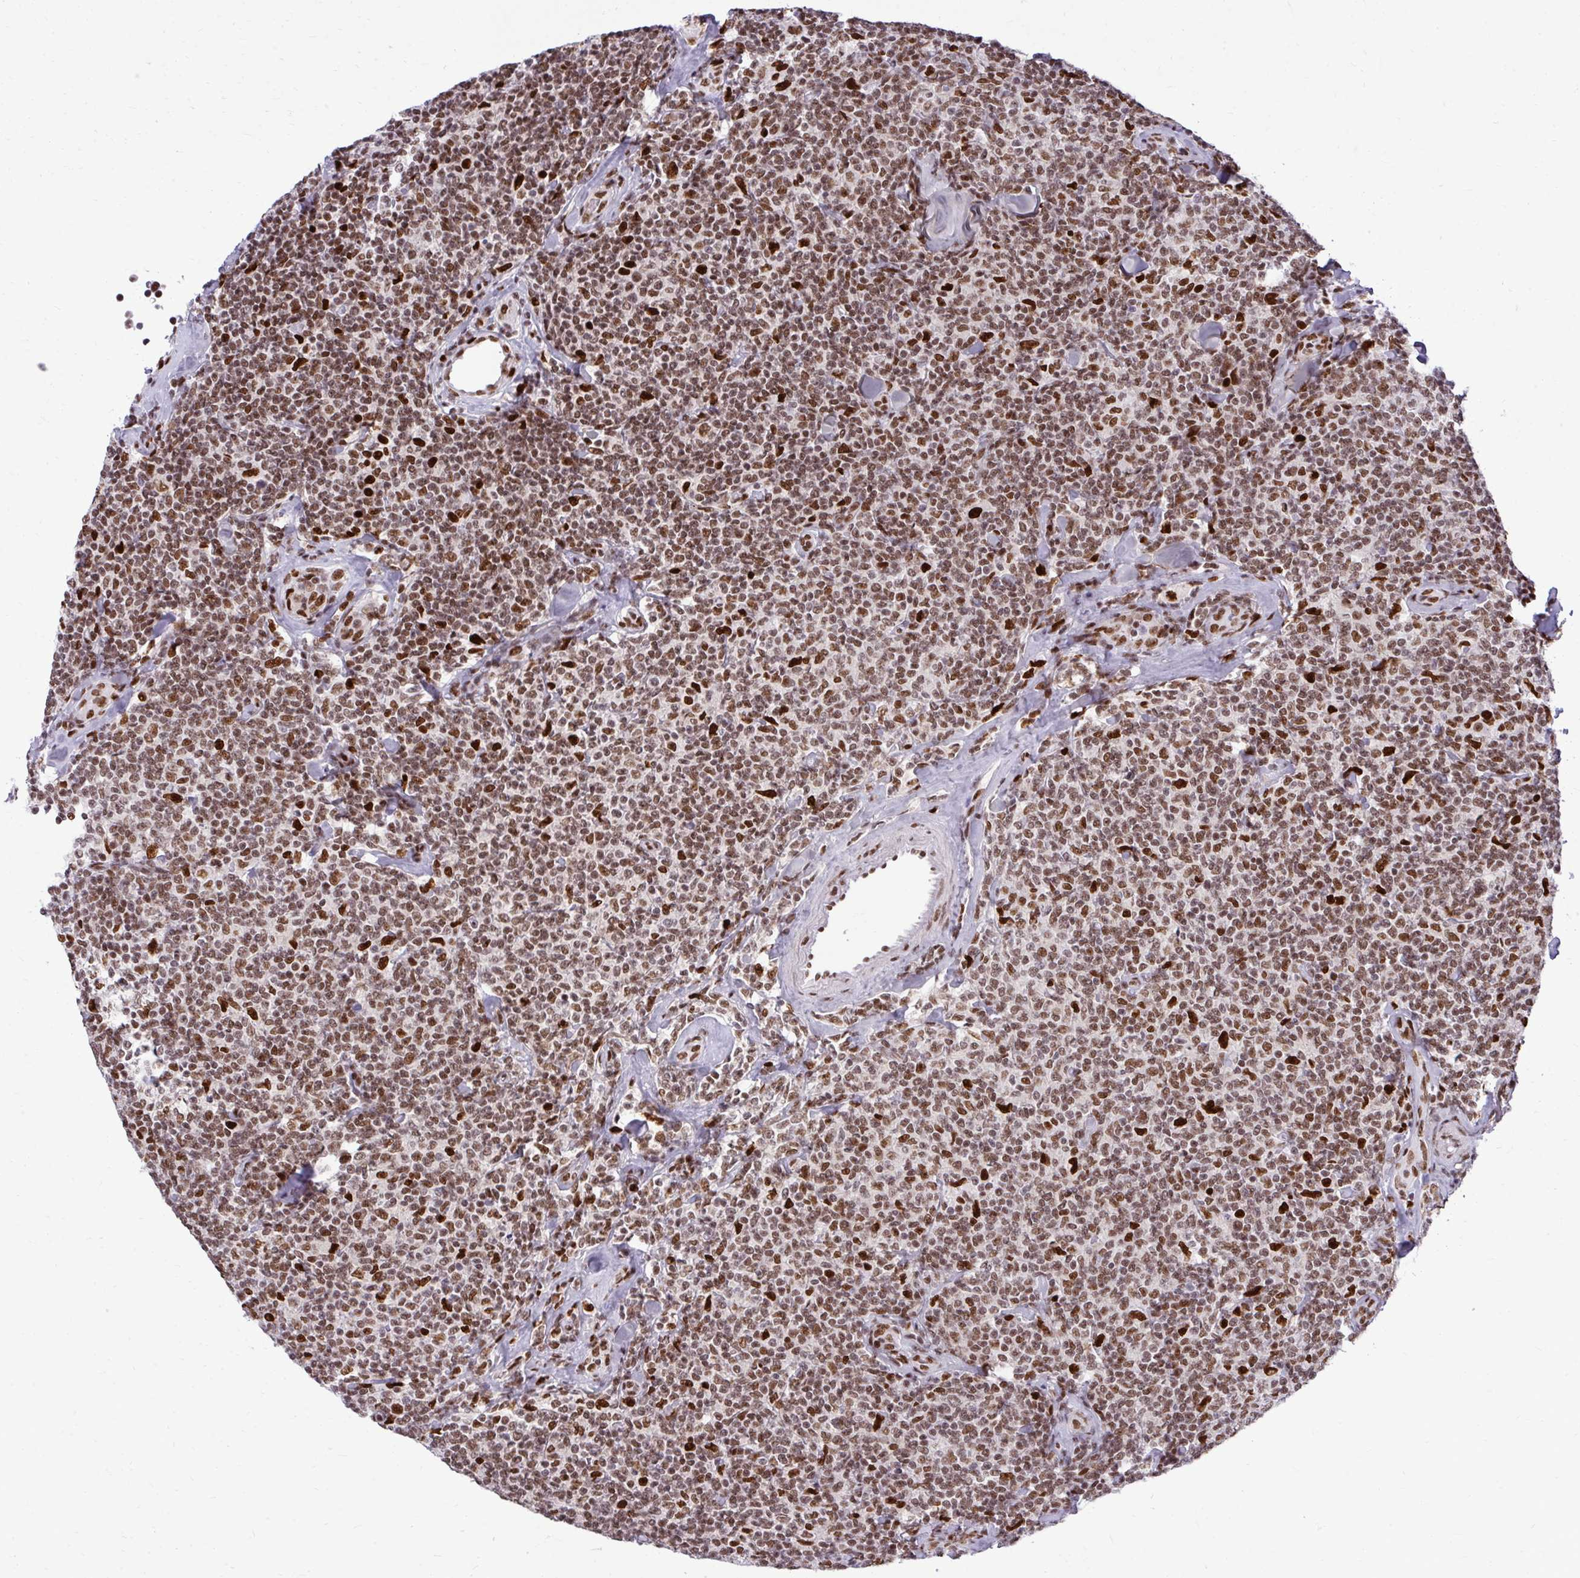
{"staining": {"intensity": "moderate", "quantity": ">75%", "location": "nuclear"}, "tissue": "lymphoma", "cell_type": "Tumor cells", "image_type": "cancer", "snomed": [{"axis": "morphology", "description": "Malignant lymphoma, non-Hodgkin's type, Low grade"}, {"axis": "topography", "description": "Lymph node"}], "caption": "An image of human lymphoma stained for a protein reveals moderate nuclear brown staining in tumor cells. (DAB IHC, brown staining for protein, blue staining for nuclei).", "gene": "CDYL", "patient": {"sex": "female", "age": 56}}